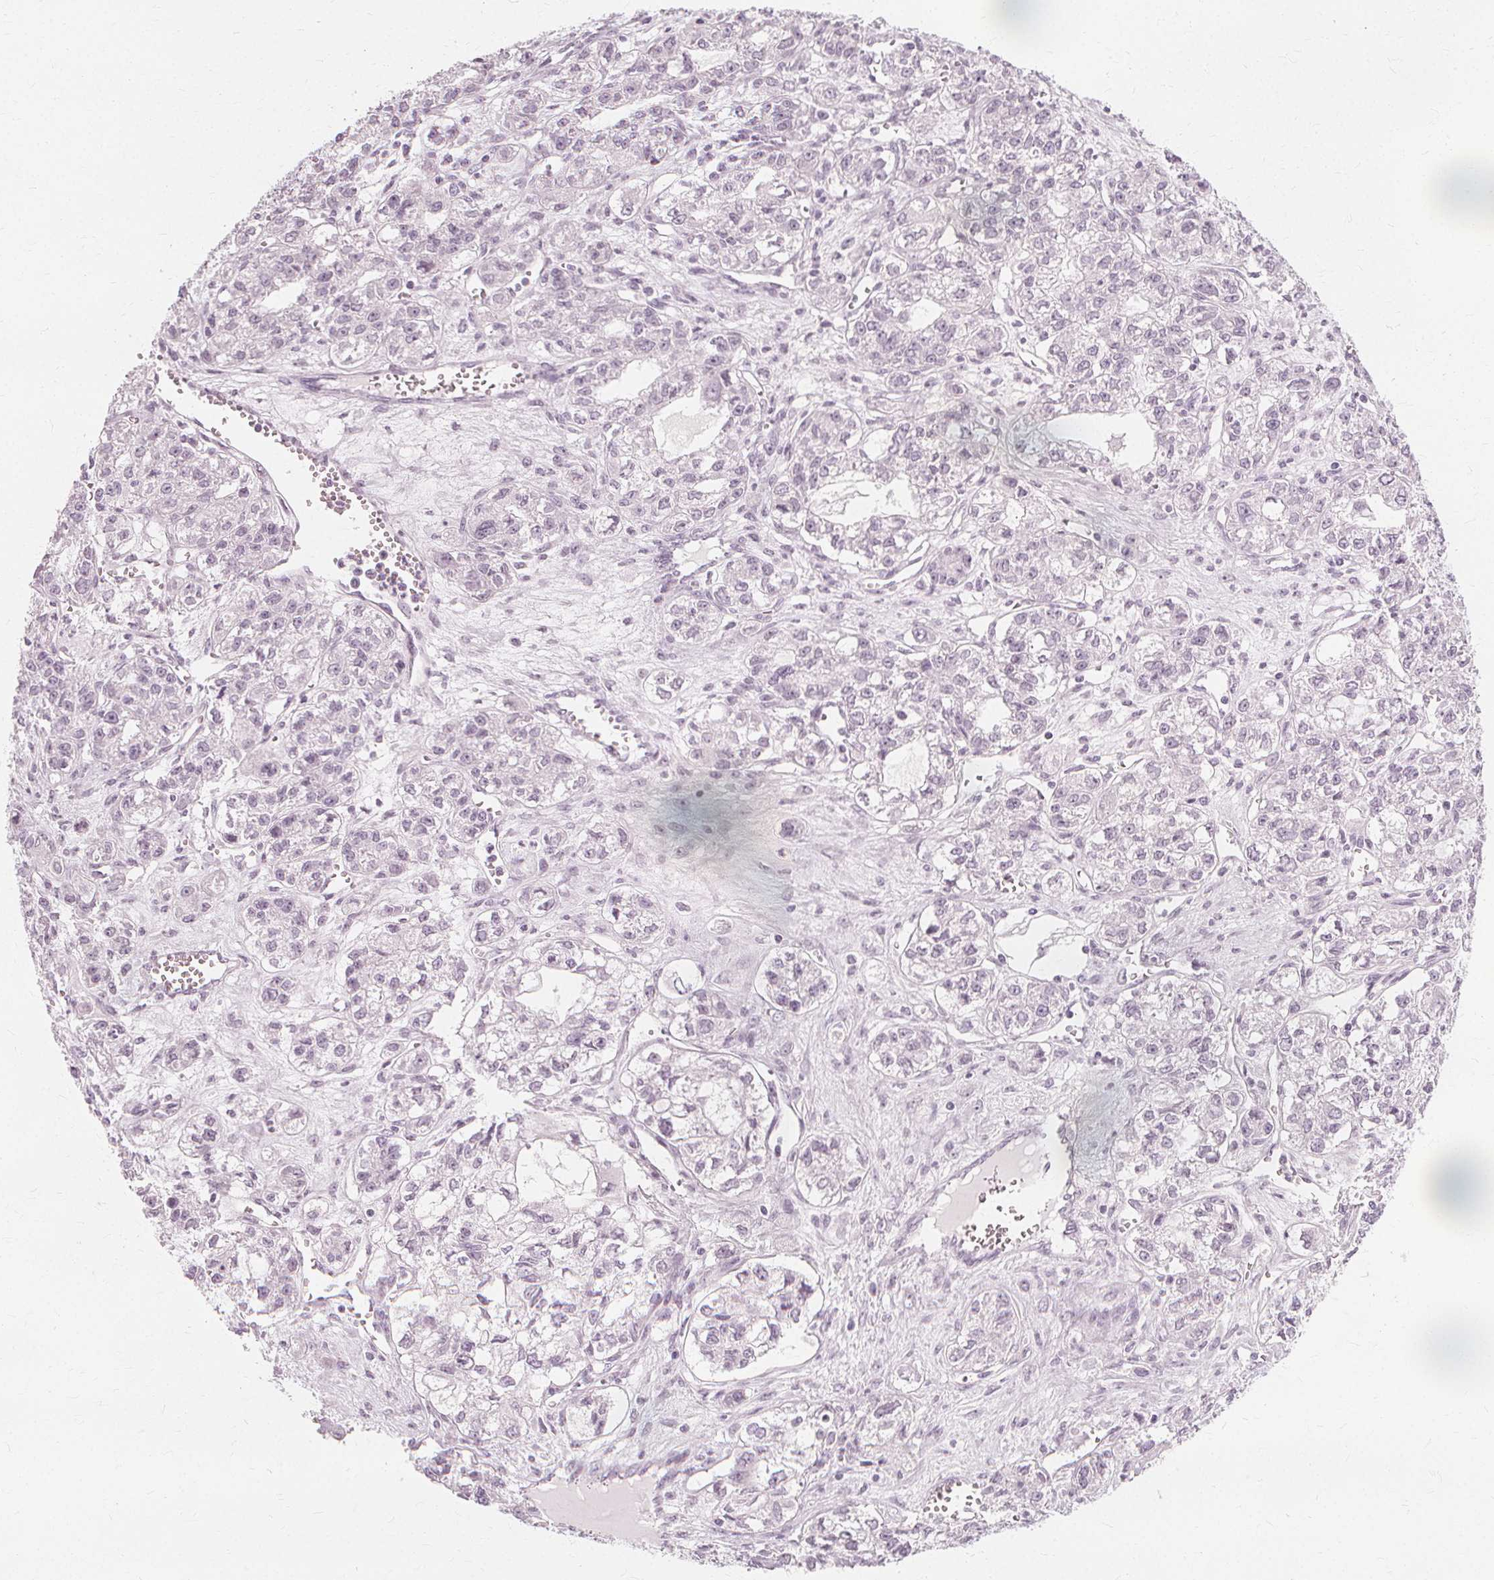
{"staining": {"intensity": "negative", "quantity": "none", "location": "none"}, "tissue": "ovarian cancer", "cell_type": "Tumor cells", "image_type": "cancer", "snomed": [{"axis": "morphology", "description": "Carcinoma, endometroid"}, {"axis": "topography", "description": "Ovary"}], "caption": "Tumor cells show no significant protein staining in ovarian endometroid carcinoma. The staining was performed using DAB (3,3'-diaminobenzidine) to visualize the protein expression in brown, while the nuclei were stained in blue with hematoxylin (Magnification: 20x).", "gene": "NXPE1", "patient": {"sex": "female", "age": 64}}